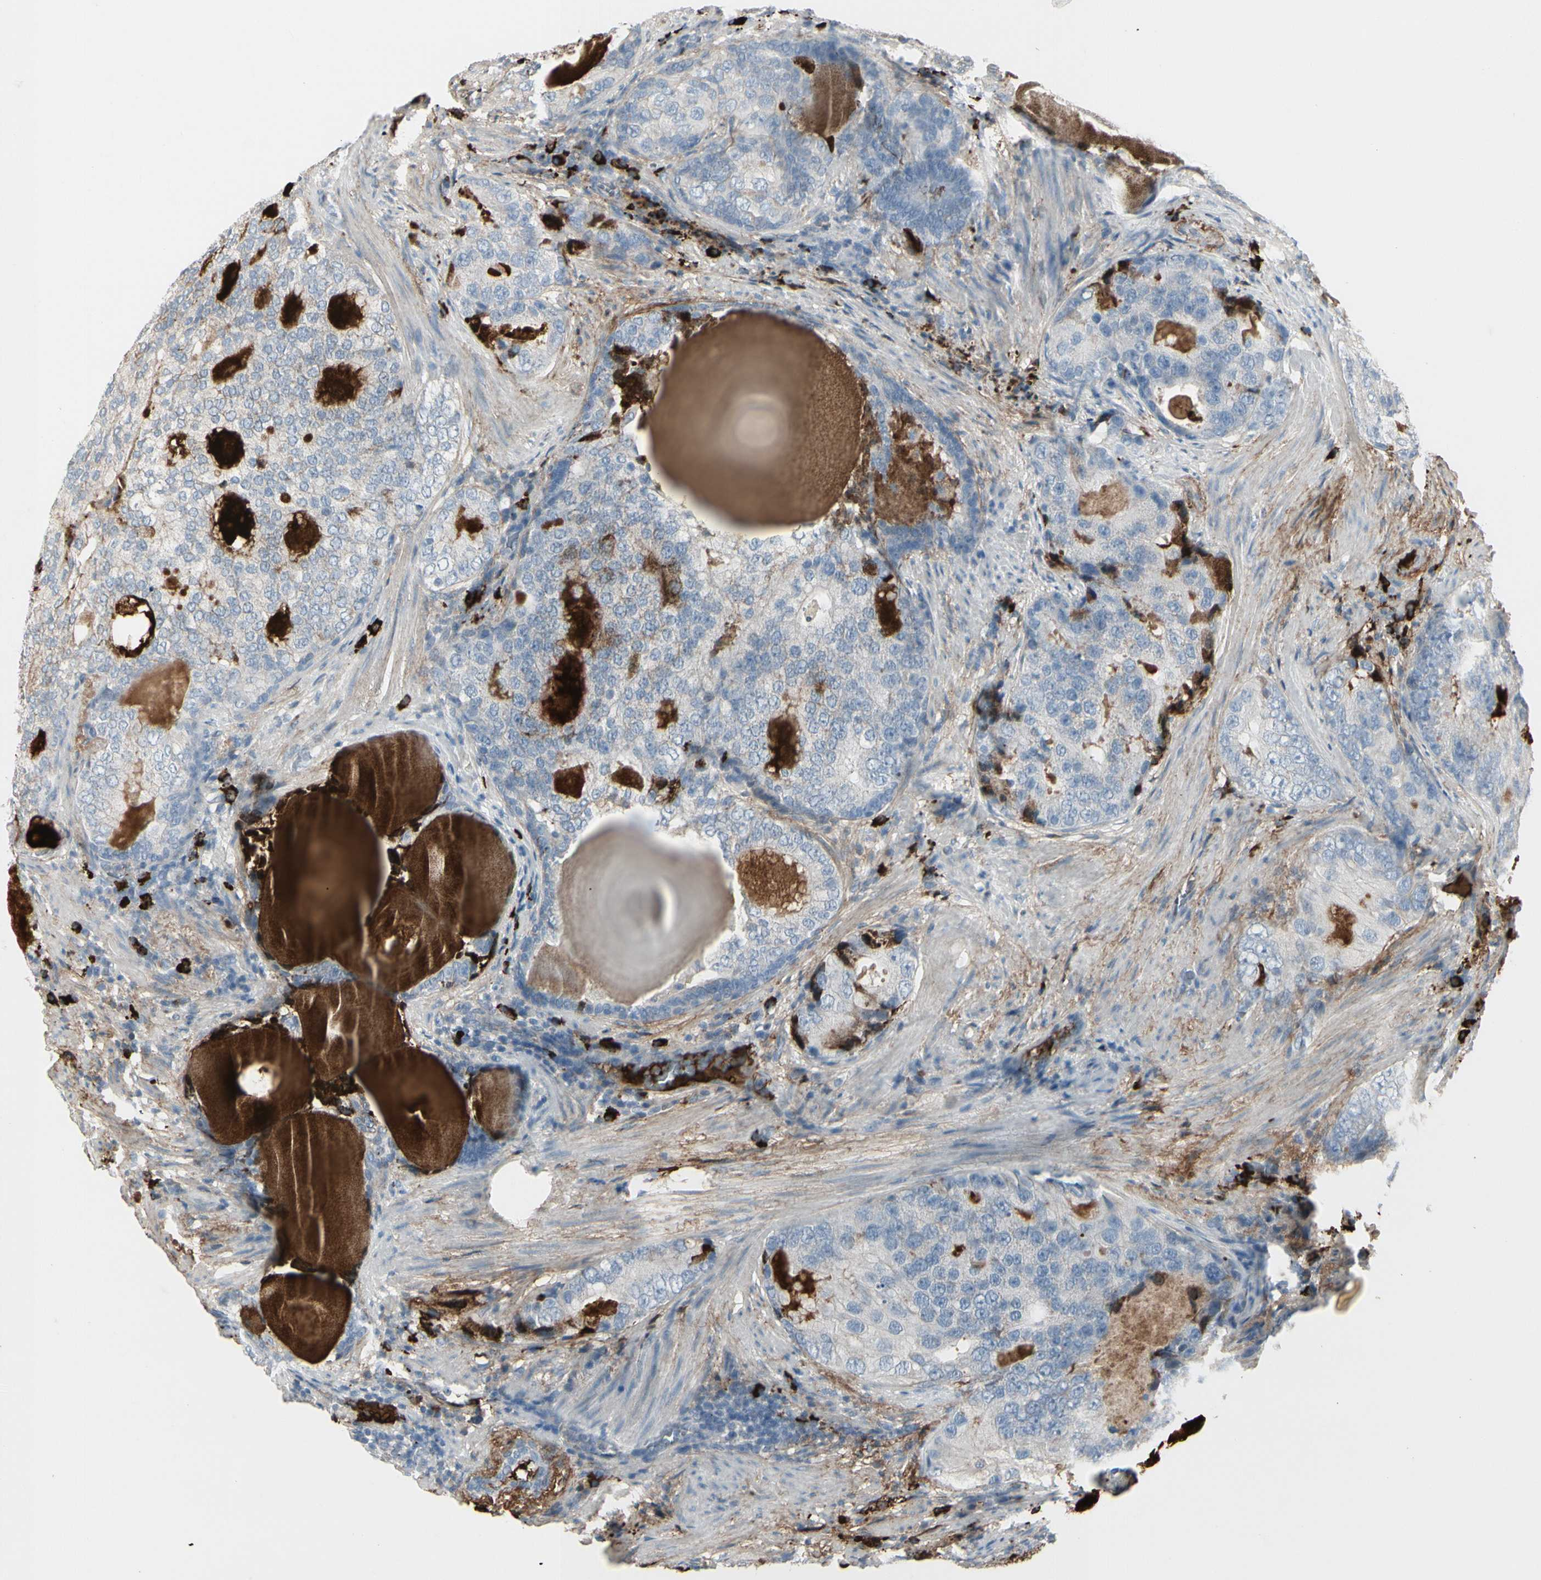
{"staining": {"intensity": "negative", "quantity": "none", "location": "none"}, "tissue": "prostate cancer", "cell_type": "Tumor cells", "image_type": "cancer", "snomed": [{"axis": "morphology", "description": "Adenocarcinoma, High grade"}, {"axis": "topography", "description": "Prostate"}], "caption": "Prostate cancer (adenocarcinoma (high-grade)) was stained to show a protein in brown. There is no significant staining in tumor cells.", "gene": "IGHG1", "patient": {"sex": "male", "age": 66}}